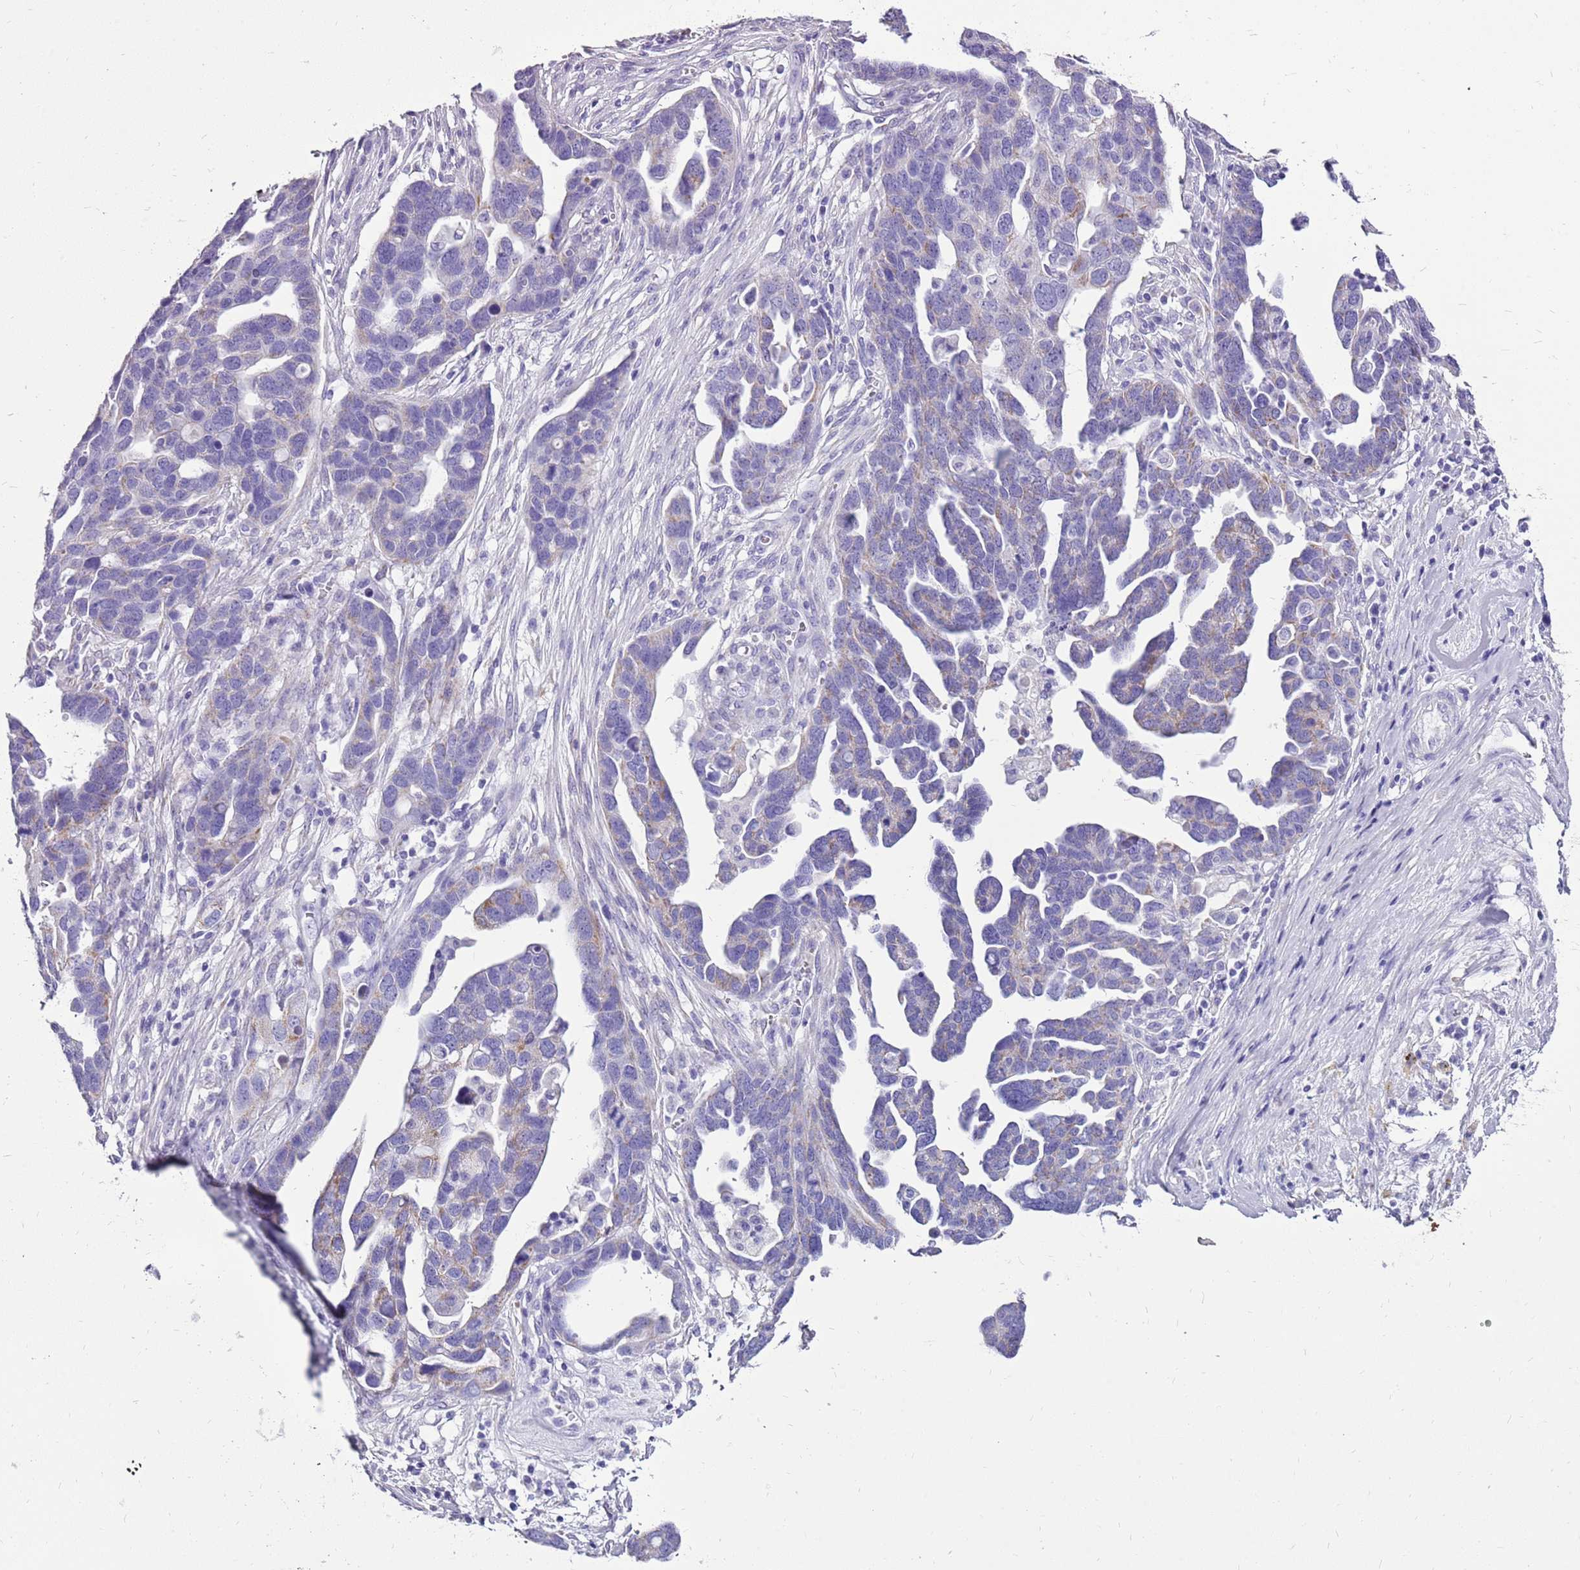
{"staining": {"intensity": "negative", "quantity": "none", "location": "none"}, "tissue": "ovarian cancer", "cell_type": "Tumor cells", "image_type": "cancer", "snomed": [{"axis": "morphology", "description": "Cystadenocarcinoma, serous, NOS"}, {"axis": "topography", "description": "Ovary"}], "caption": "Micrograph shows no protein positivity in tumor cells of serous cystadenocarcinoma (ovarian) tissue.", "gene": "ACSS3", "patient": {"sex": "female", "age": 54}}